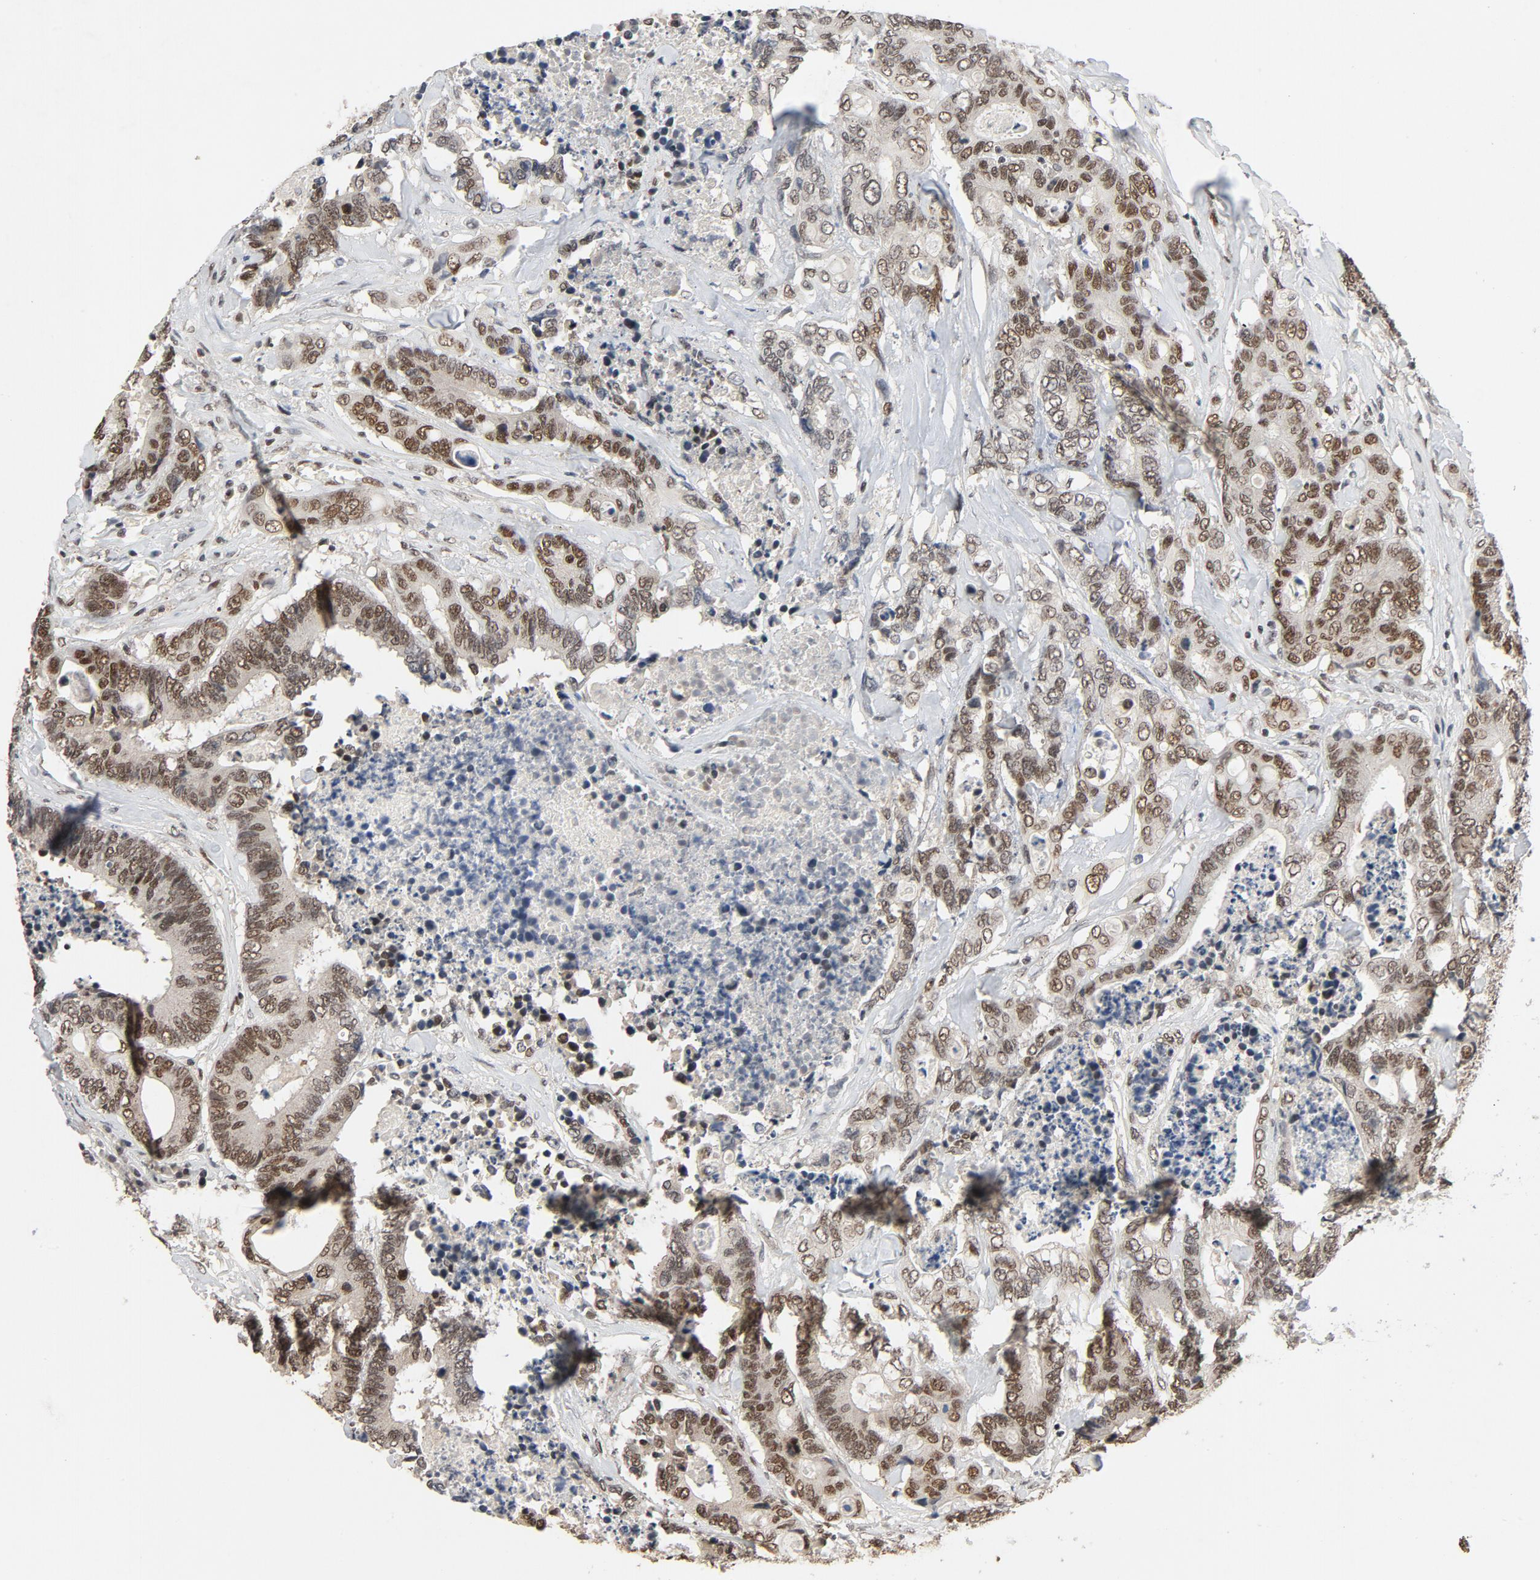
{"staining": {"intensity": "moderate", "quantity": ">75%", "location": "nuclear"}, "tissue": "colorectal cancer", "cell_type": "Tumor cells", "image_type": "cancer", "snomed": [{"axis": "morphology", "description": "Adenocarcinoma, NOS"}, {"axis": "topography", "description": "Rectum"}], "caption": "A medium amount of moderate nuclear expression is identified in approximately >75% of tumor cells in colorectal adenocarcinoma tissue.", "gene": "SMARCD1", "patient": {"sex": "male", "age": 55}}